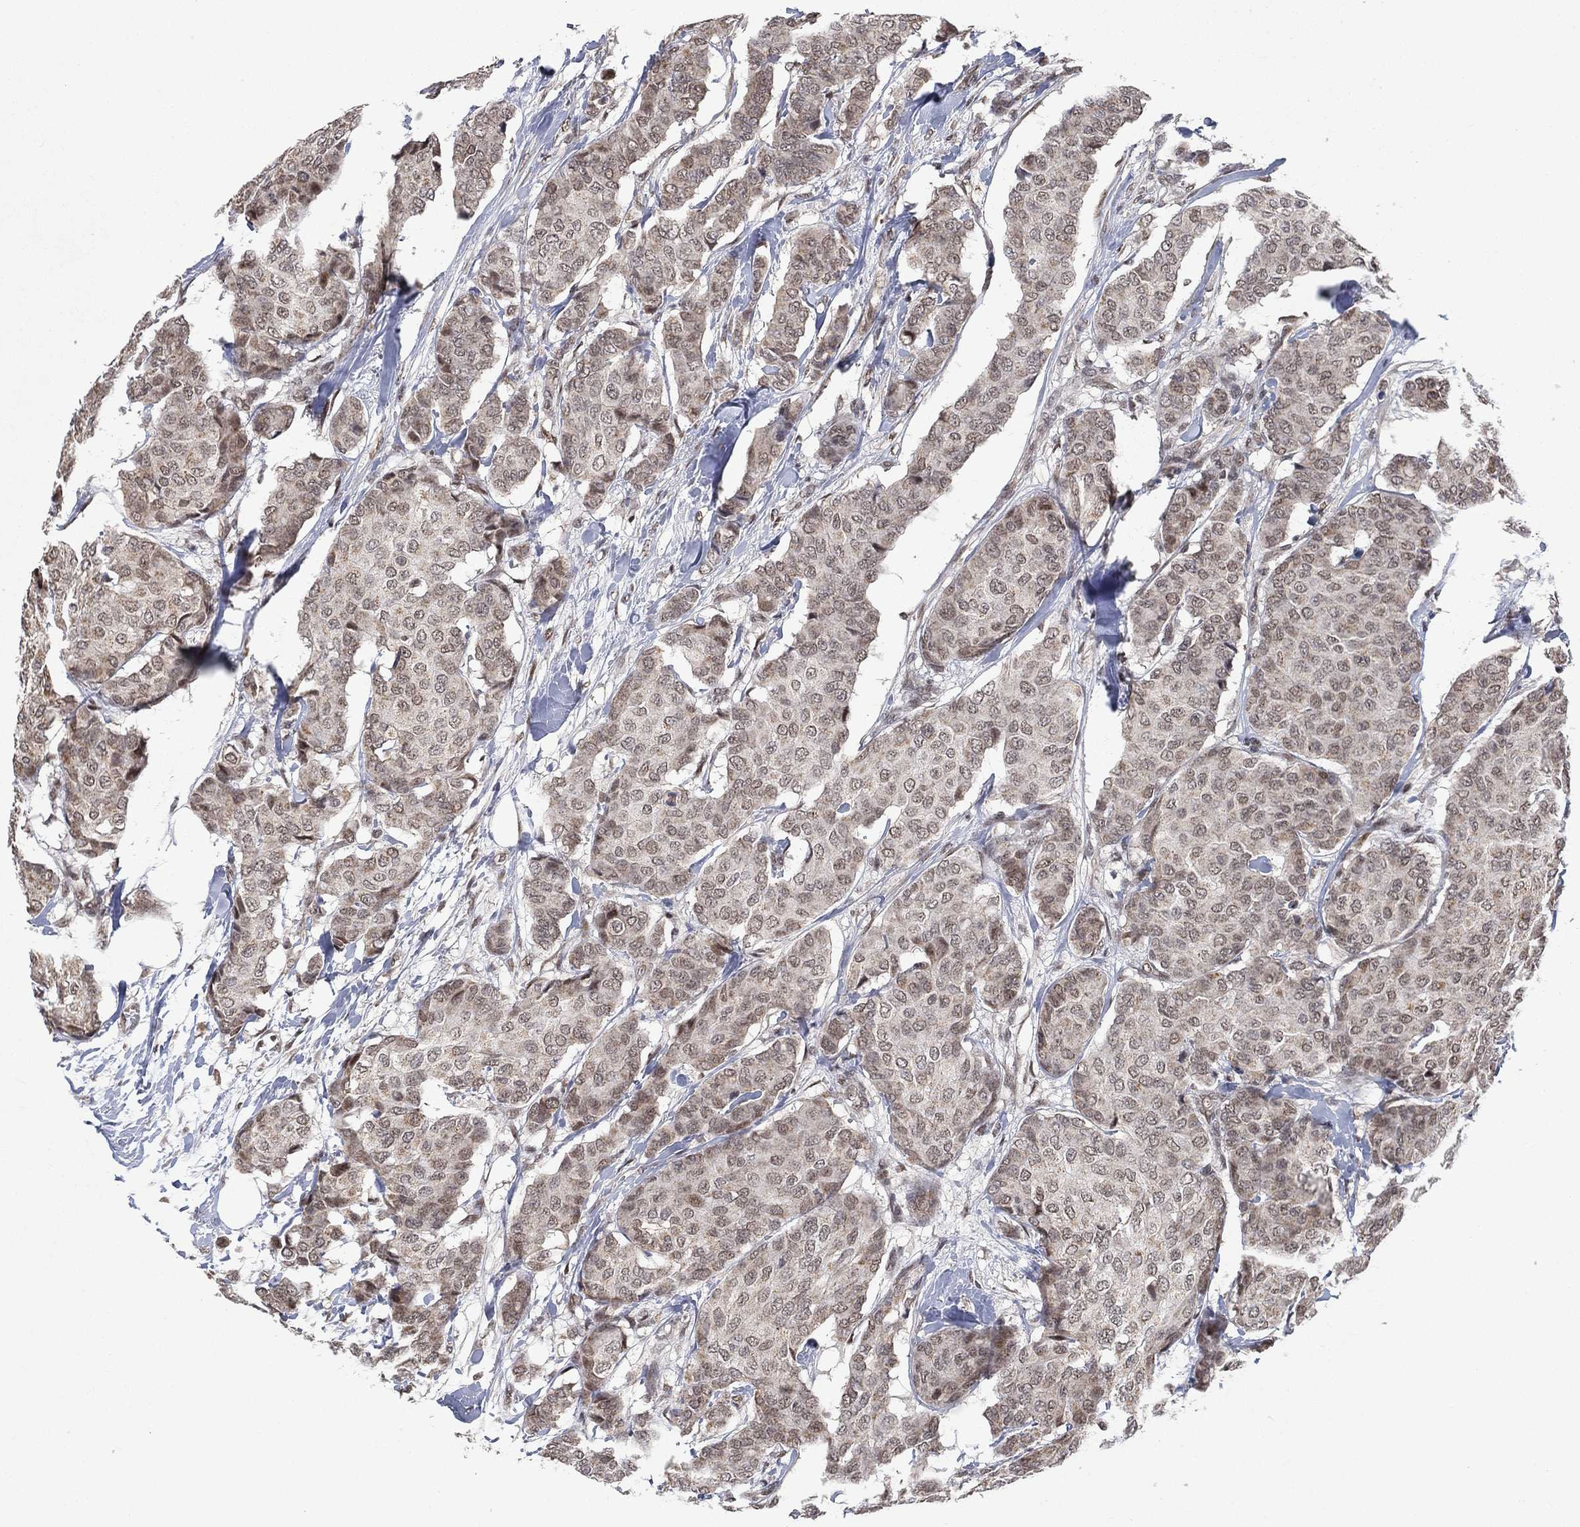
{"staining": {"intensity": "weak", "quantity": "25%-75%", "location": "nuclear"}, "tissue": "breast cancer", "cell_type": "Tumor cells", "image_type": "cancer", "snomed": [{"axis": "morphology", "description": "Duct carcinoma"}, {"axis": "topography", "description": "Breast"}], "caption": "A high-resolution micrograph shows IHC staining of breast cancer (intraductal carcinoma), which demonstrates weak nuclear positivity in about 25%-75% of tumor cells. The staining was performed using DAB (3,3'-diaminobenzidine) to visualize the protein expression in brown, while the nuclei were stained in blue with hematoxylin (Magnification: 20x).", "gene": "YLPM1", "patient": {"sex": "female", "age": 75}}